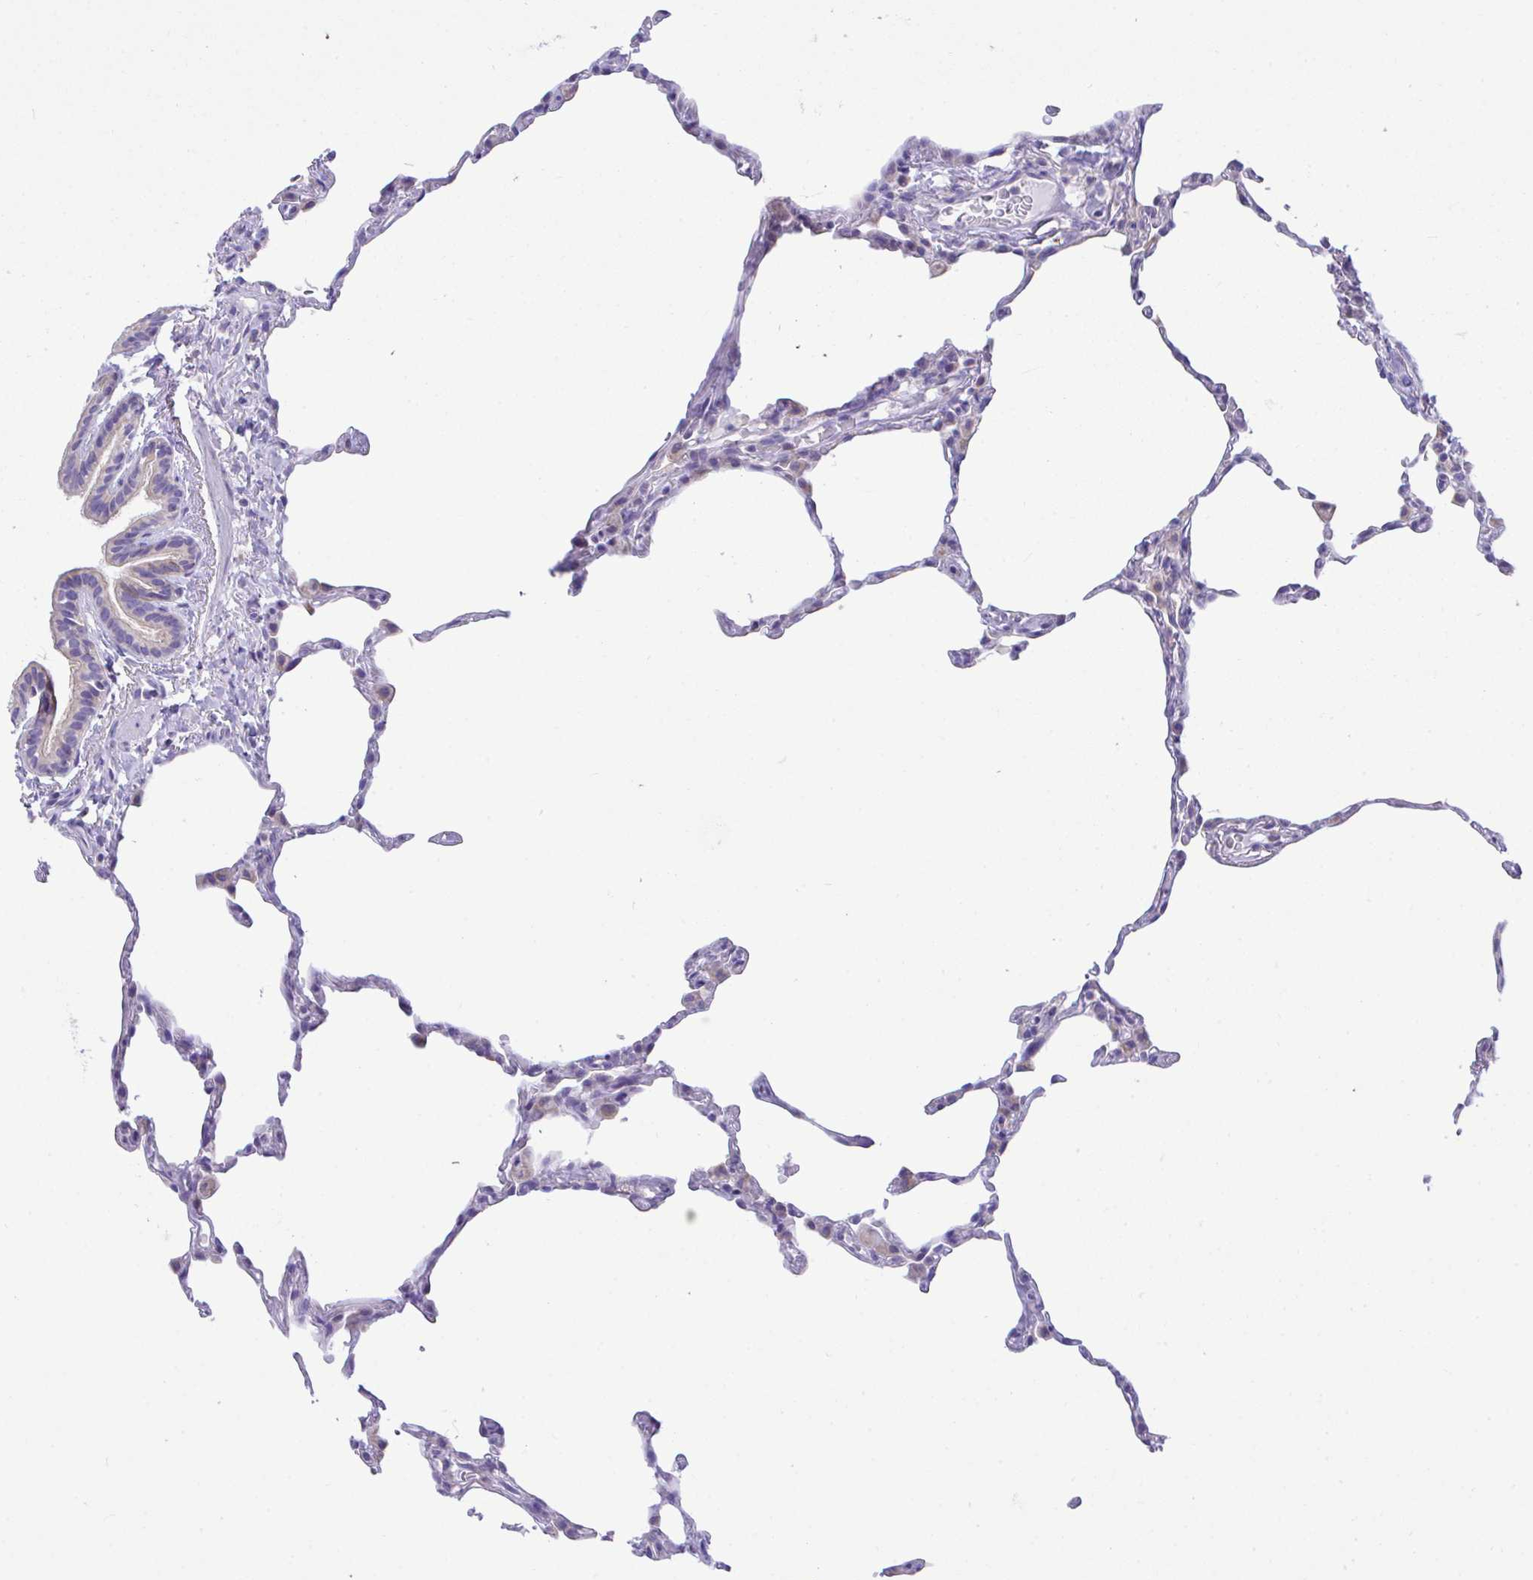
{"staining": {"intensity": "negative", "quantity": "none", "location": "none"}, "tissue": "lung", "cell_type": "Alveolar cells", "image_type": "normal", "snomed": [{"axis": "morphology", "description": "Normal tissue, NOS"}, {"axis": "topography", "description": "Lung"}], "caption": "This is an immunohistochemistry micrograph of unremarkable human lung. There is no staining in alveolar cells.", "gene": "NLRP8", "patient": {"sex": "female", "age": 57}}